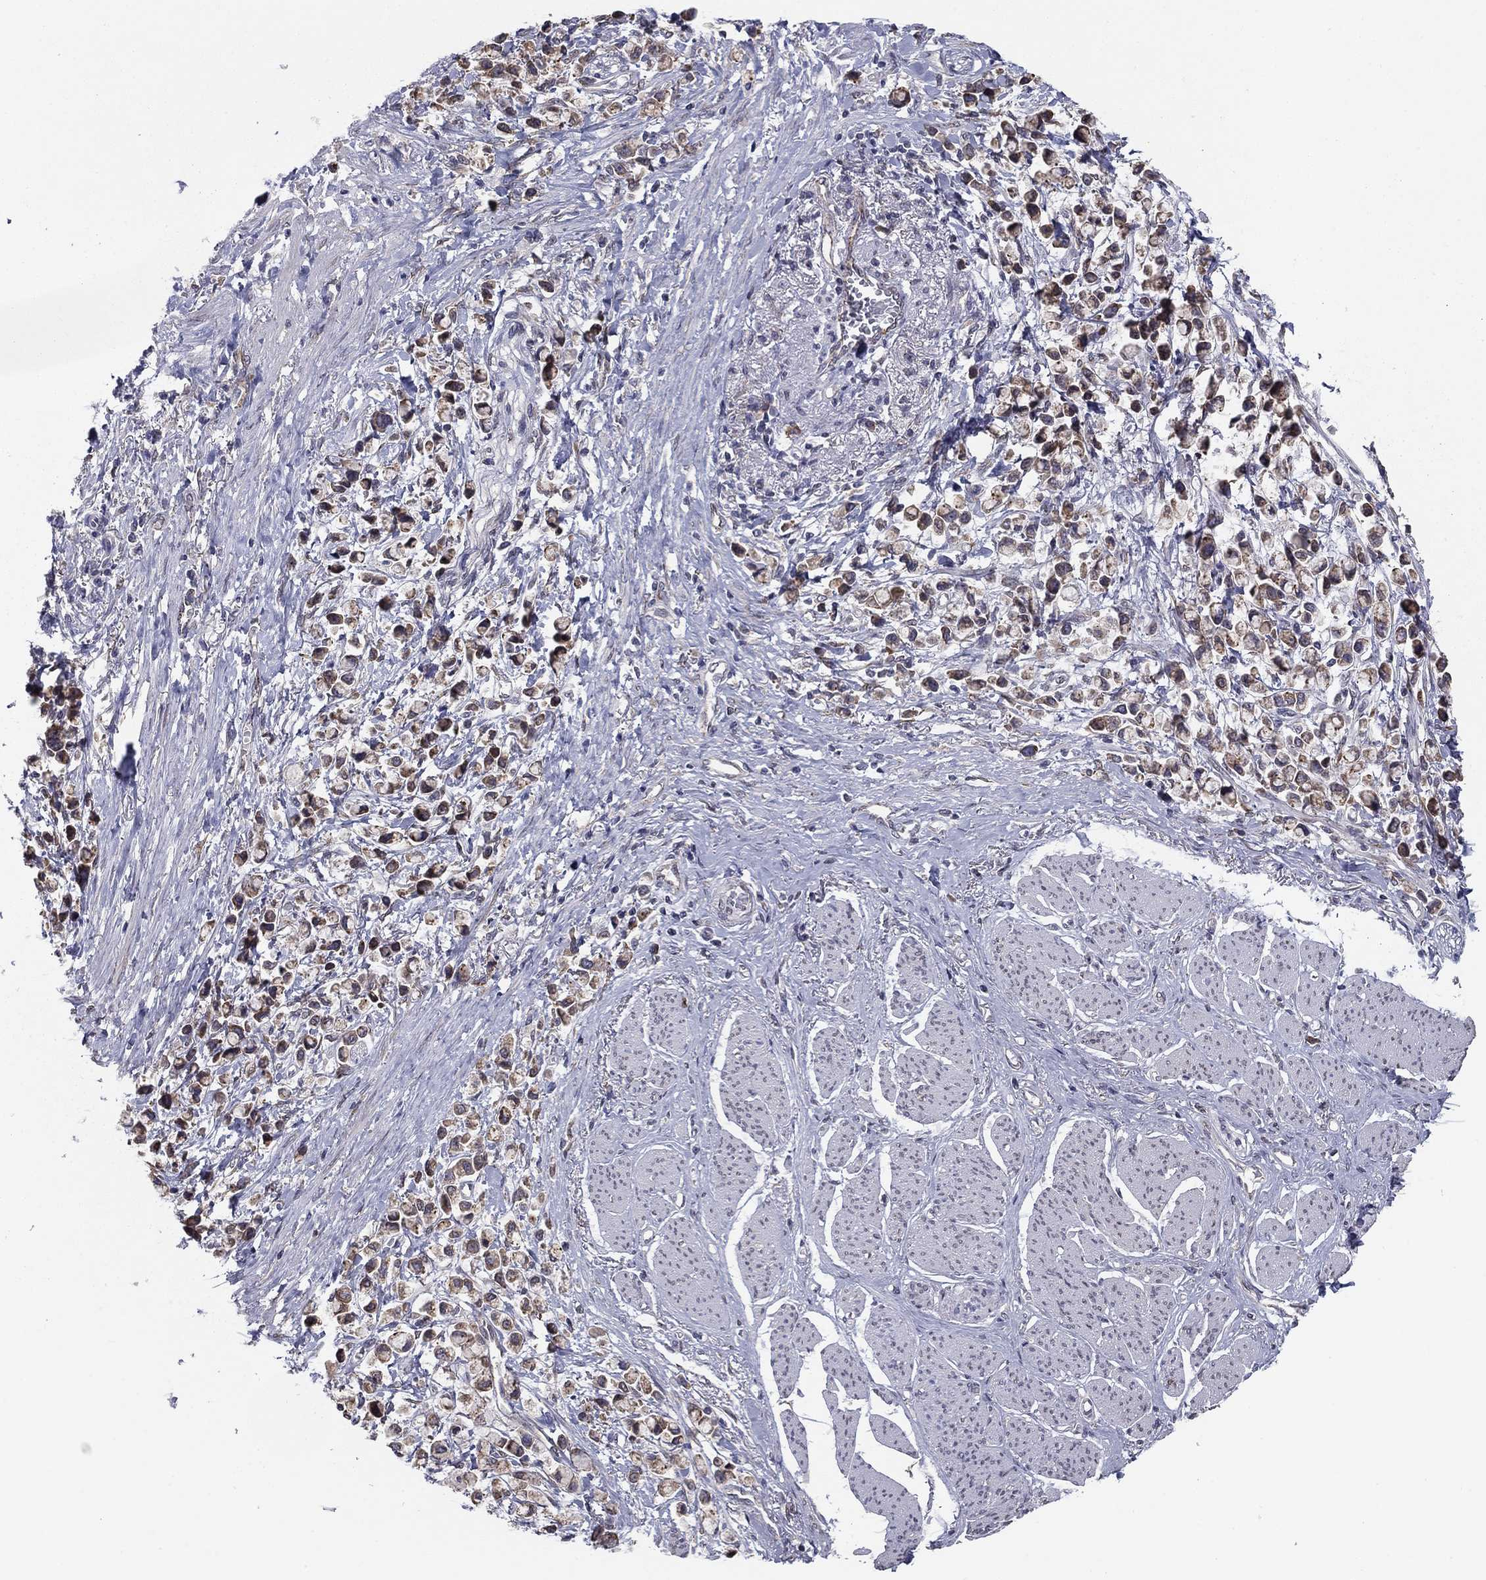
{"staining": {"intensity": "weak", "quantity": "25%-75%", "location": "cytoplasmic/membranous"}, "tissue": "stomach cancer", "cell_type": "Tumor cells", "image_type": "cancer", "snomed": [{"axis": "morphology", "description": "Adenocarcinoma, NOS"}, {"axis": "topography", "description": "Stomach"}], "caption": "Protein expression analysis of stomach cancer shows weak cytoplasmic/membranous staining in approximately 25%-75% of tumor cells. The protein is shown in brown color, while the nuclei are stained blue.", "gene": "YIF1A", "patient": {"sex": "female", "age": 81}}